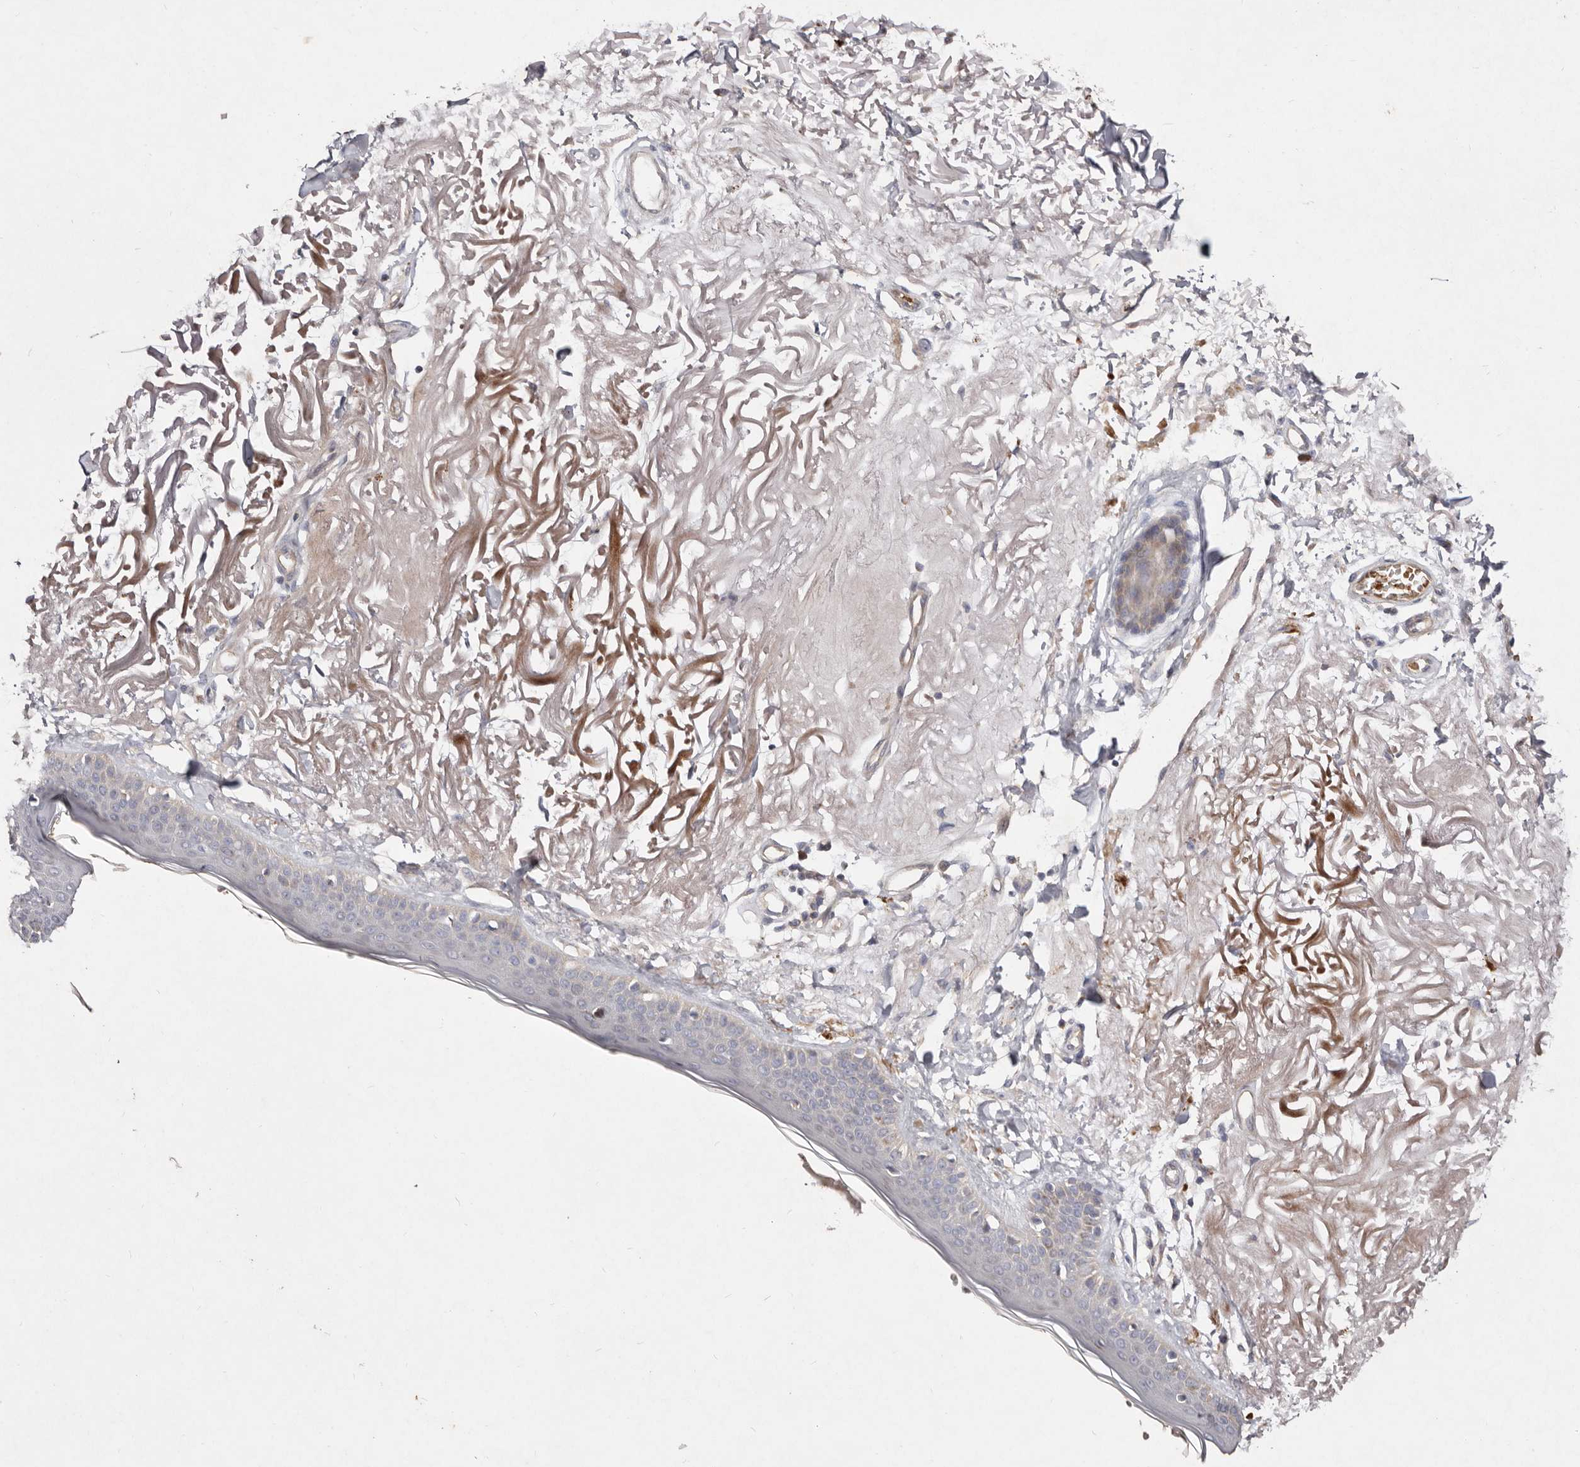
{"staining": {"intensity": "negative", "quantity": "none", "location": "none"}, "tissue": "skin", "cell_type": "Fibroblasts", "image_type": "normal", "snomed": [{"axis": "morphology", "description": "Normal tissue, NOS"}, {"axis": "topography", "description": "Skin"}, {"axis": "topography", "description": "Skeletal muscle"}], "caption": "This image is of normal skin stained with IHC to label a protein in brown with the nuclei are counter-stained blue. There is no positivity in fibroblasts.", "gene": "SLC25A20", "patient": {"sex": "male", "age": 83}}